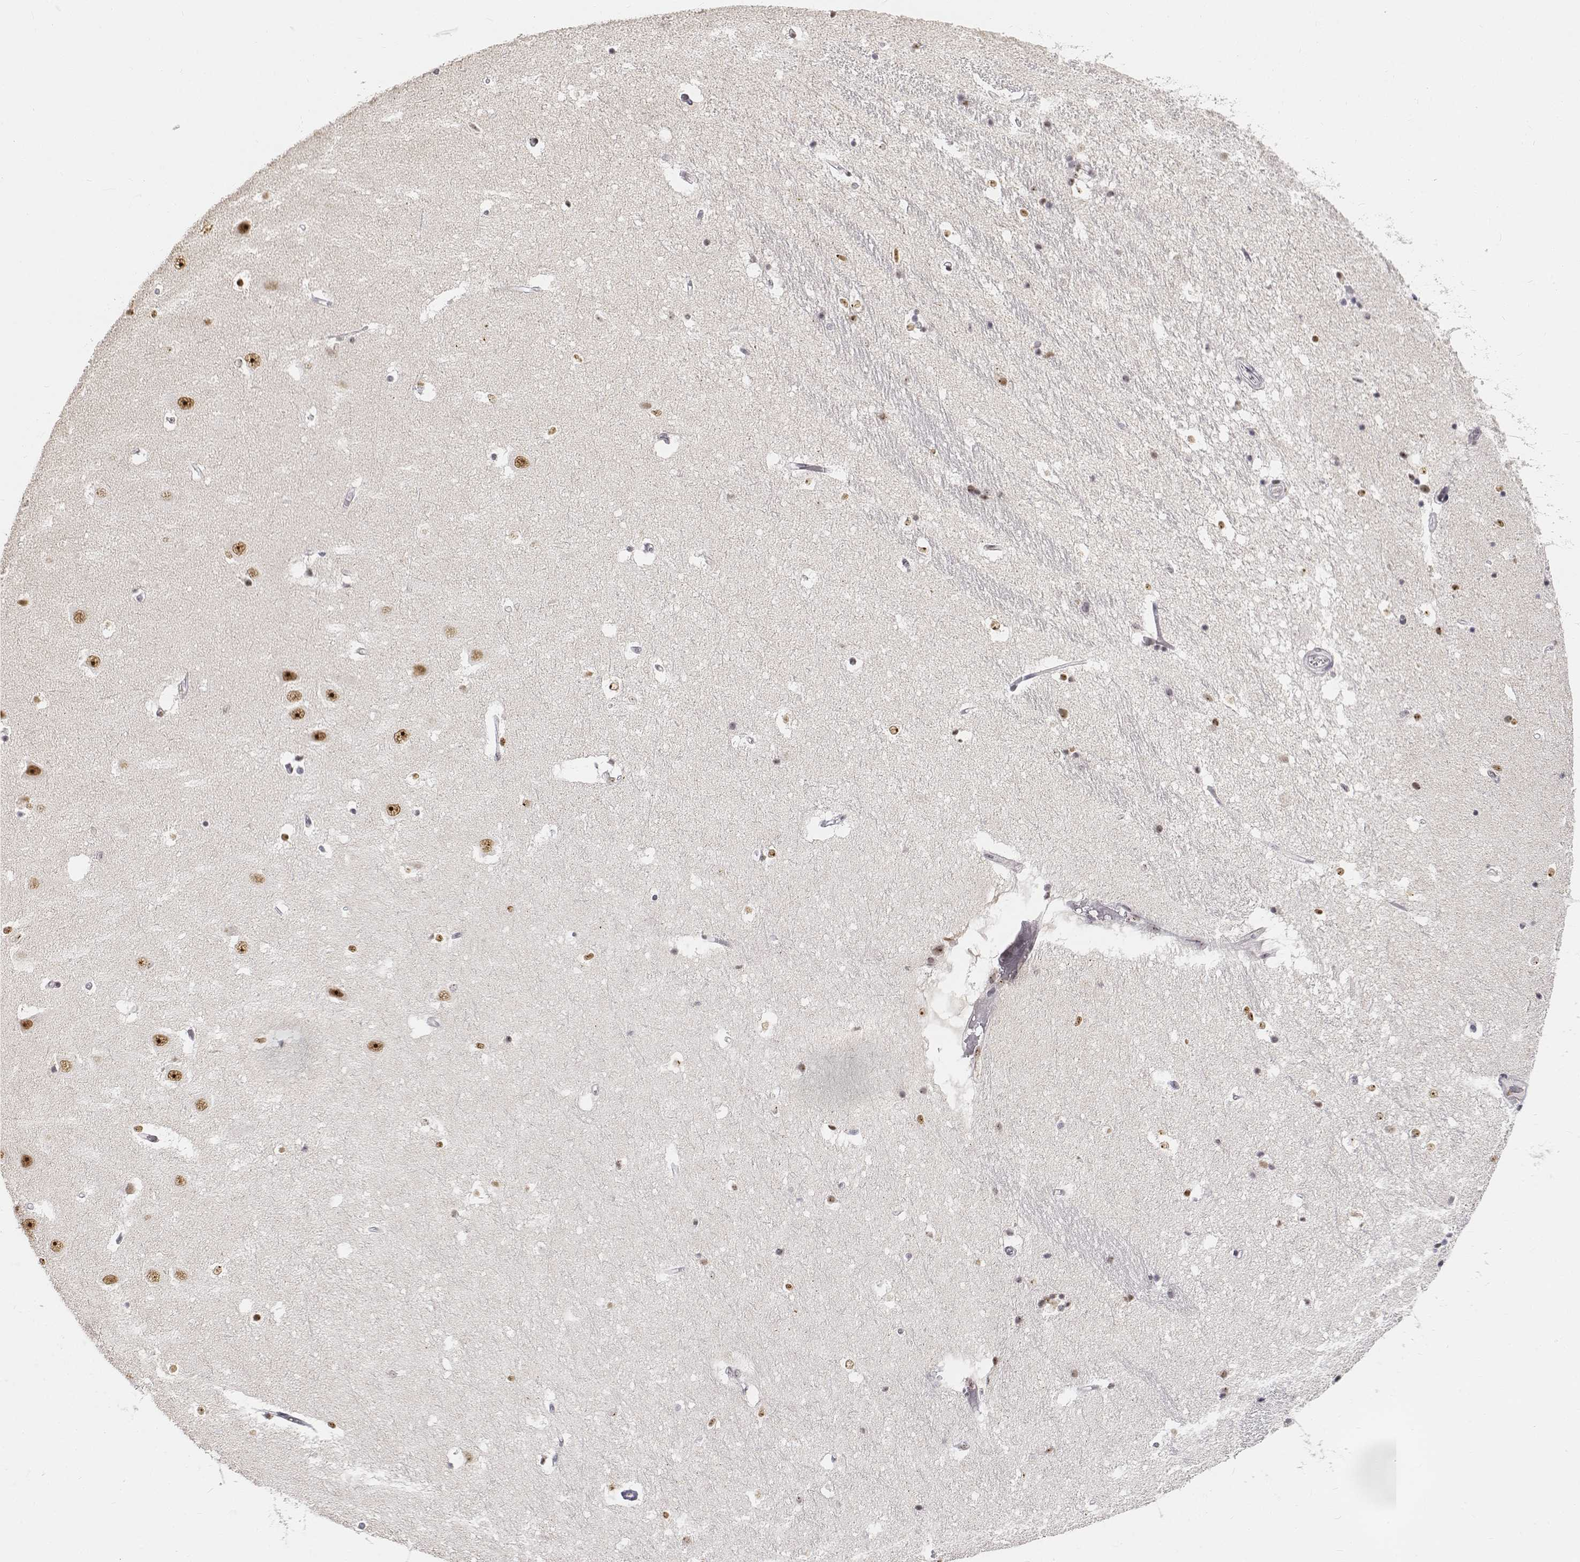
{"staining": {"intensity": "moderate", "quantity": "<25%", "location": "nuclear"}, "tissue": "hippocampus", "cell_type": "Glial cells", "image_type": "normal", "snomed": [{"axis": "morphology", "description": "Normal tissue, NOS"}, {"axis": "topography", "description": "Hippocampus"}], "caption": "IHC of benign human hippocampus shows low levels of moderate nuclear positivity in about <25% of glial cells.", "gene": "PHF6", "patient": {"sex": "male", "age": 44}}